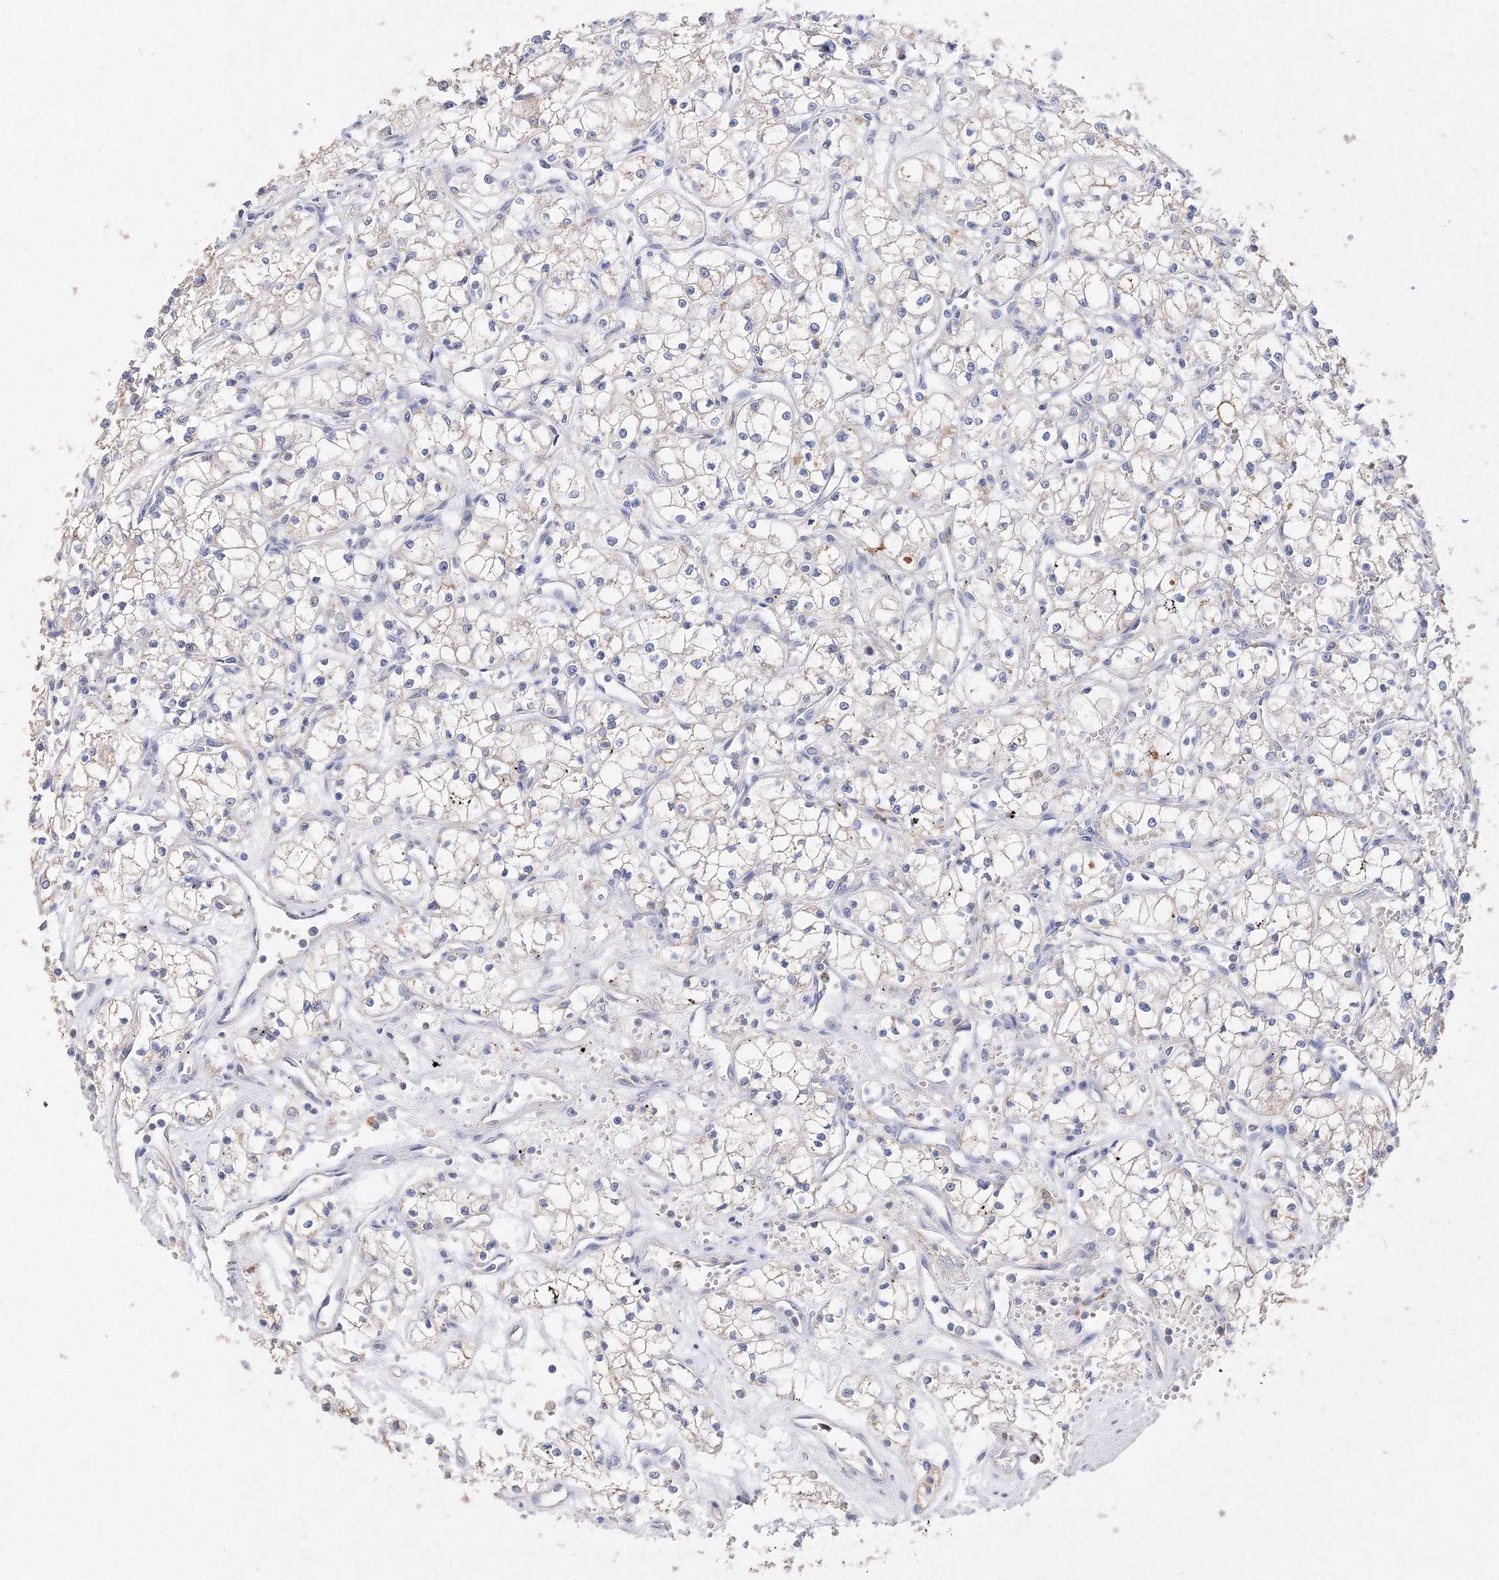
{"staining": {"intensity": "weak", "quantity": "<25%", "location": "cytoplasmic/membranous"}, "tissue": "renal cancer", "cell_type": "Tumor cells", "image_type": "cancer", "snomed": [{"axis": "morphology", "description": "Adenocarcinoma, NOS"}, {"axis": "topography", "description": "Kidney"}], "caption": "There is no significant expression in tumor cells of renal cancer (adenocarcinoma).", "gene": "GLS", "patient": {"sex": "male", "age": 59}}